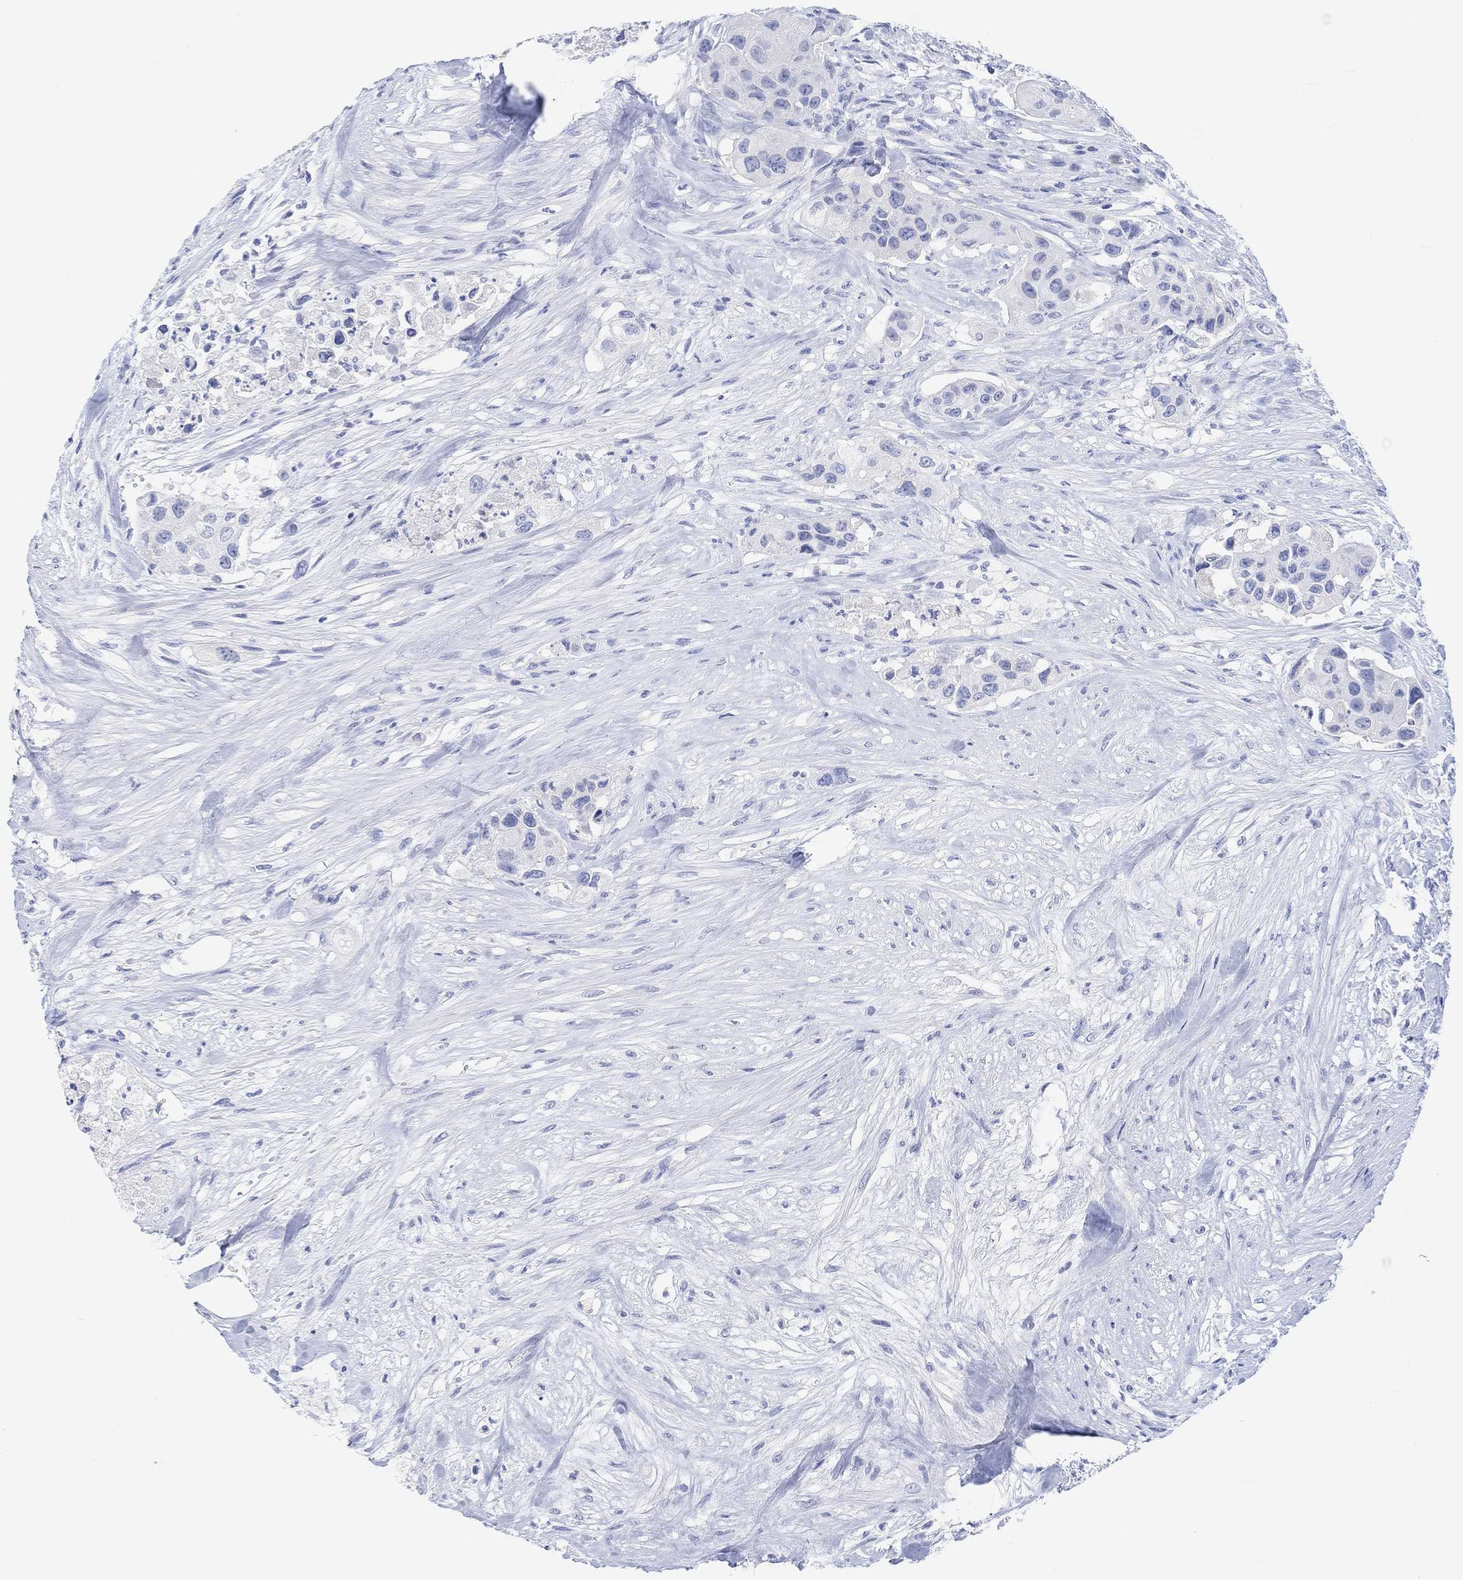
{"staining": {"intensity": "negative", "quantity": "none", "location": "none"}, "tissue": "urothelial cancer", "cell_type": "Tumor cells", "image_type": "cancer", "snomed": [{"axis": "morphology", "description": "Urothelial carcinoma, High grade"}, {"axis": "topography", "description": "Urinary bladder"}], "caption": "An immunohistochemistry photomicrograph of high-grade urothelial carcinoma is shown. There is no staining in tumor cells of high-grade urothelial carcinoma.", "gene": "CALCA", "patient": {"sex": "female", "age": 73}}